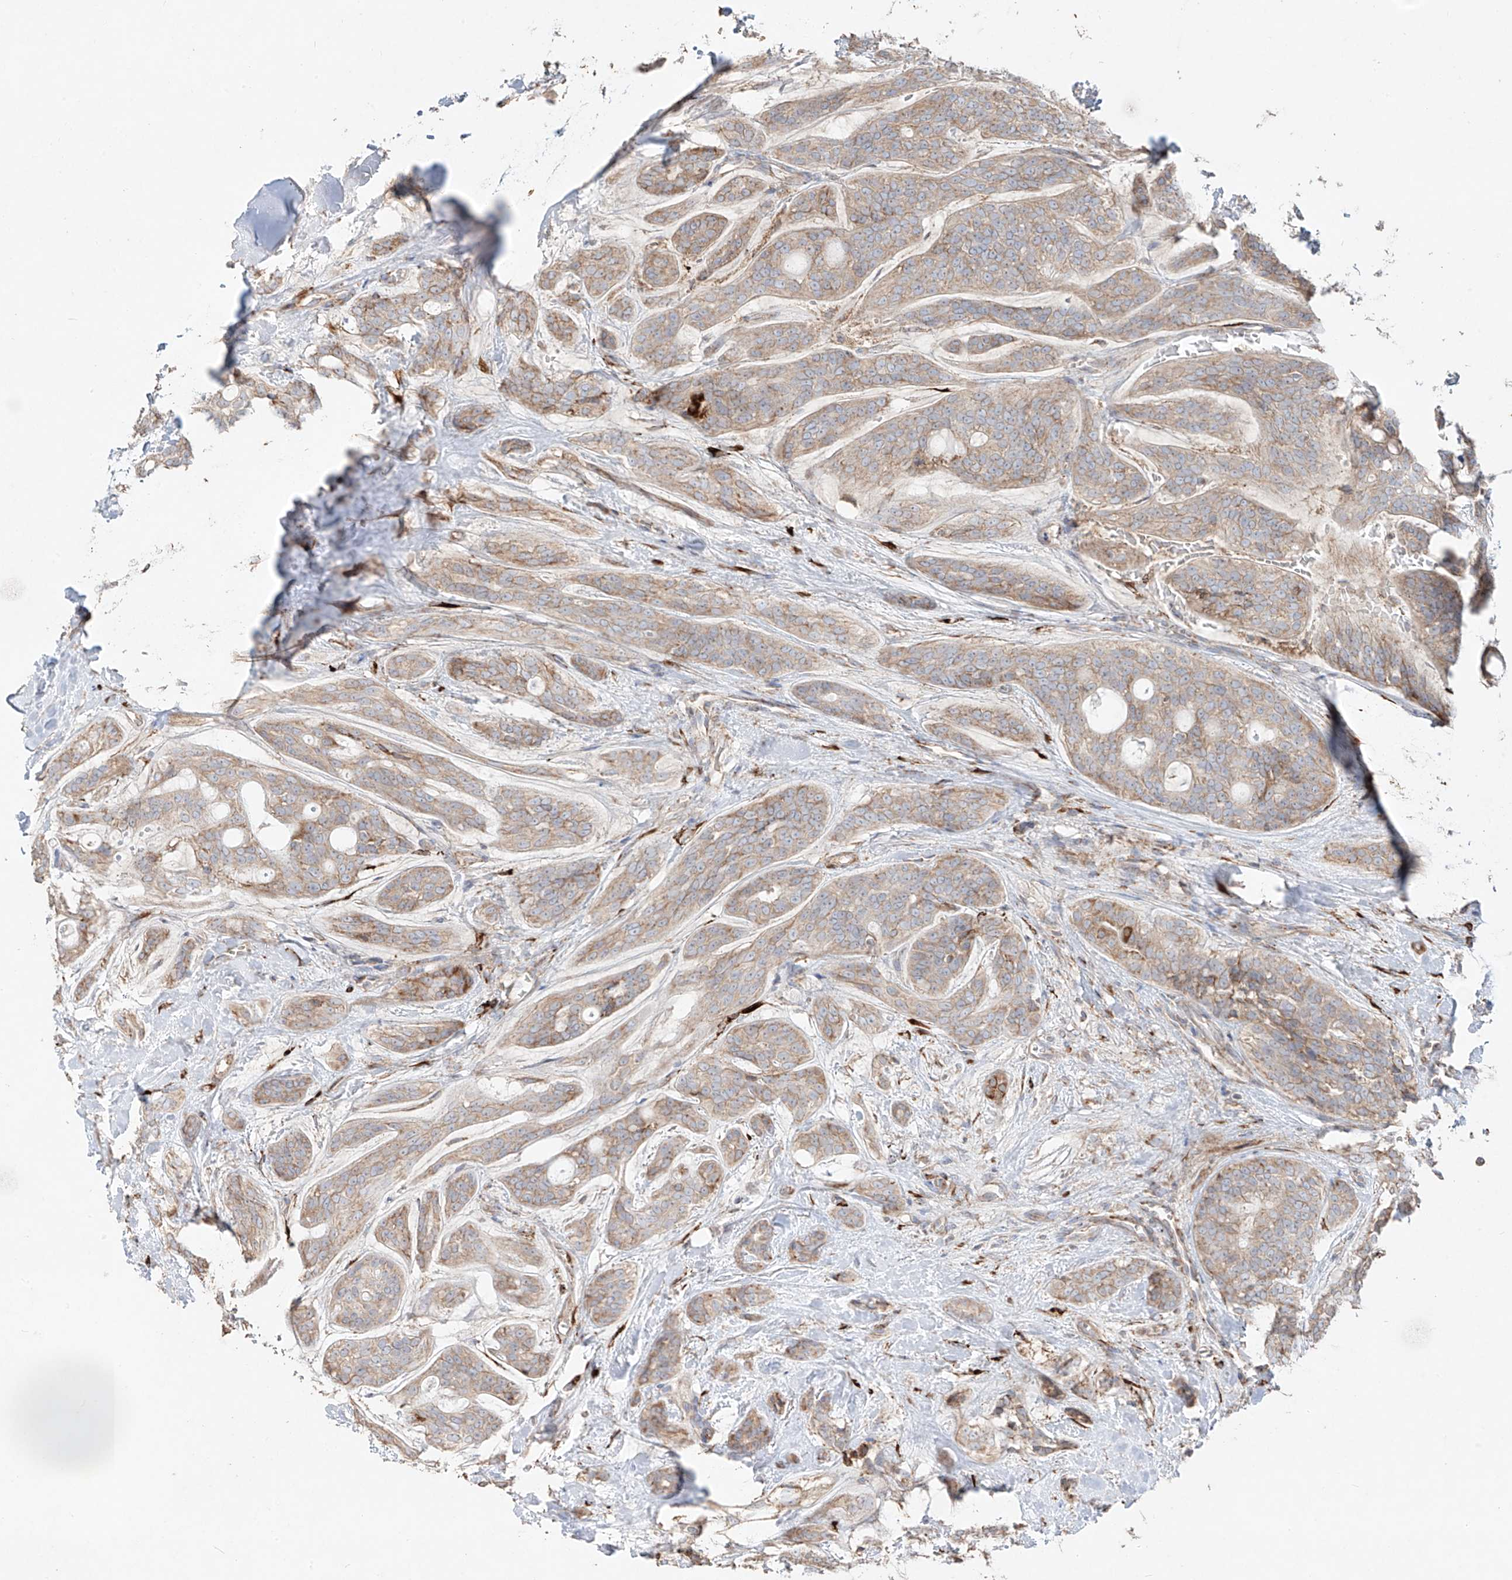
{"staining": {"intensity": "moderate", "quantity": "<25%", "location": "cytoplasmic/membranous"}, "tissue": "head and neck cancer", "cell_type": "Tumor cells", "image_type": "cancer", "snomed": [{"axis": "morphology", "description": "Adenocarcinoma, NOS"}, {"axis": "topography", "description": "Head-Neck"}], "caption": "Human head and neck adenocarcinoma stained for a protein (brown) displays moderate cytoplasmic/membranous positive staining in approximately <25% of tumor cells.", "gene": "COLGALT2", "patient": {"sex": "male", "age": 66}}